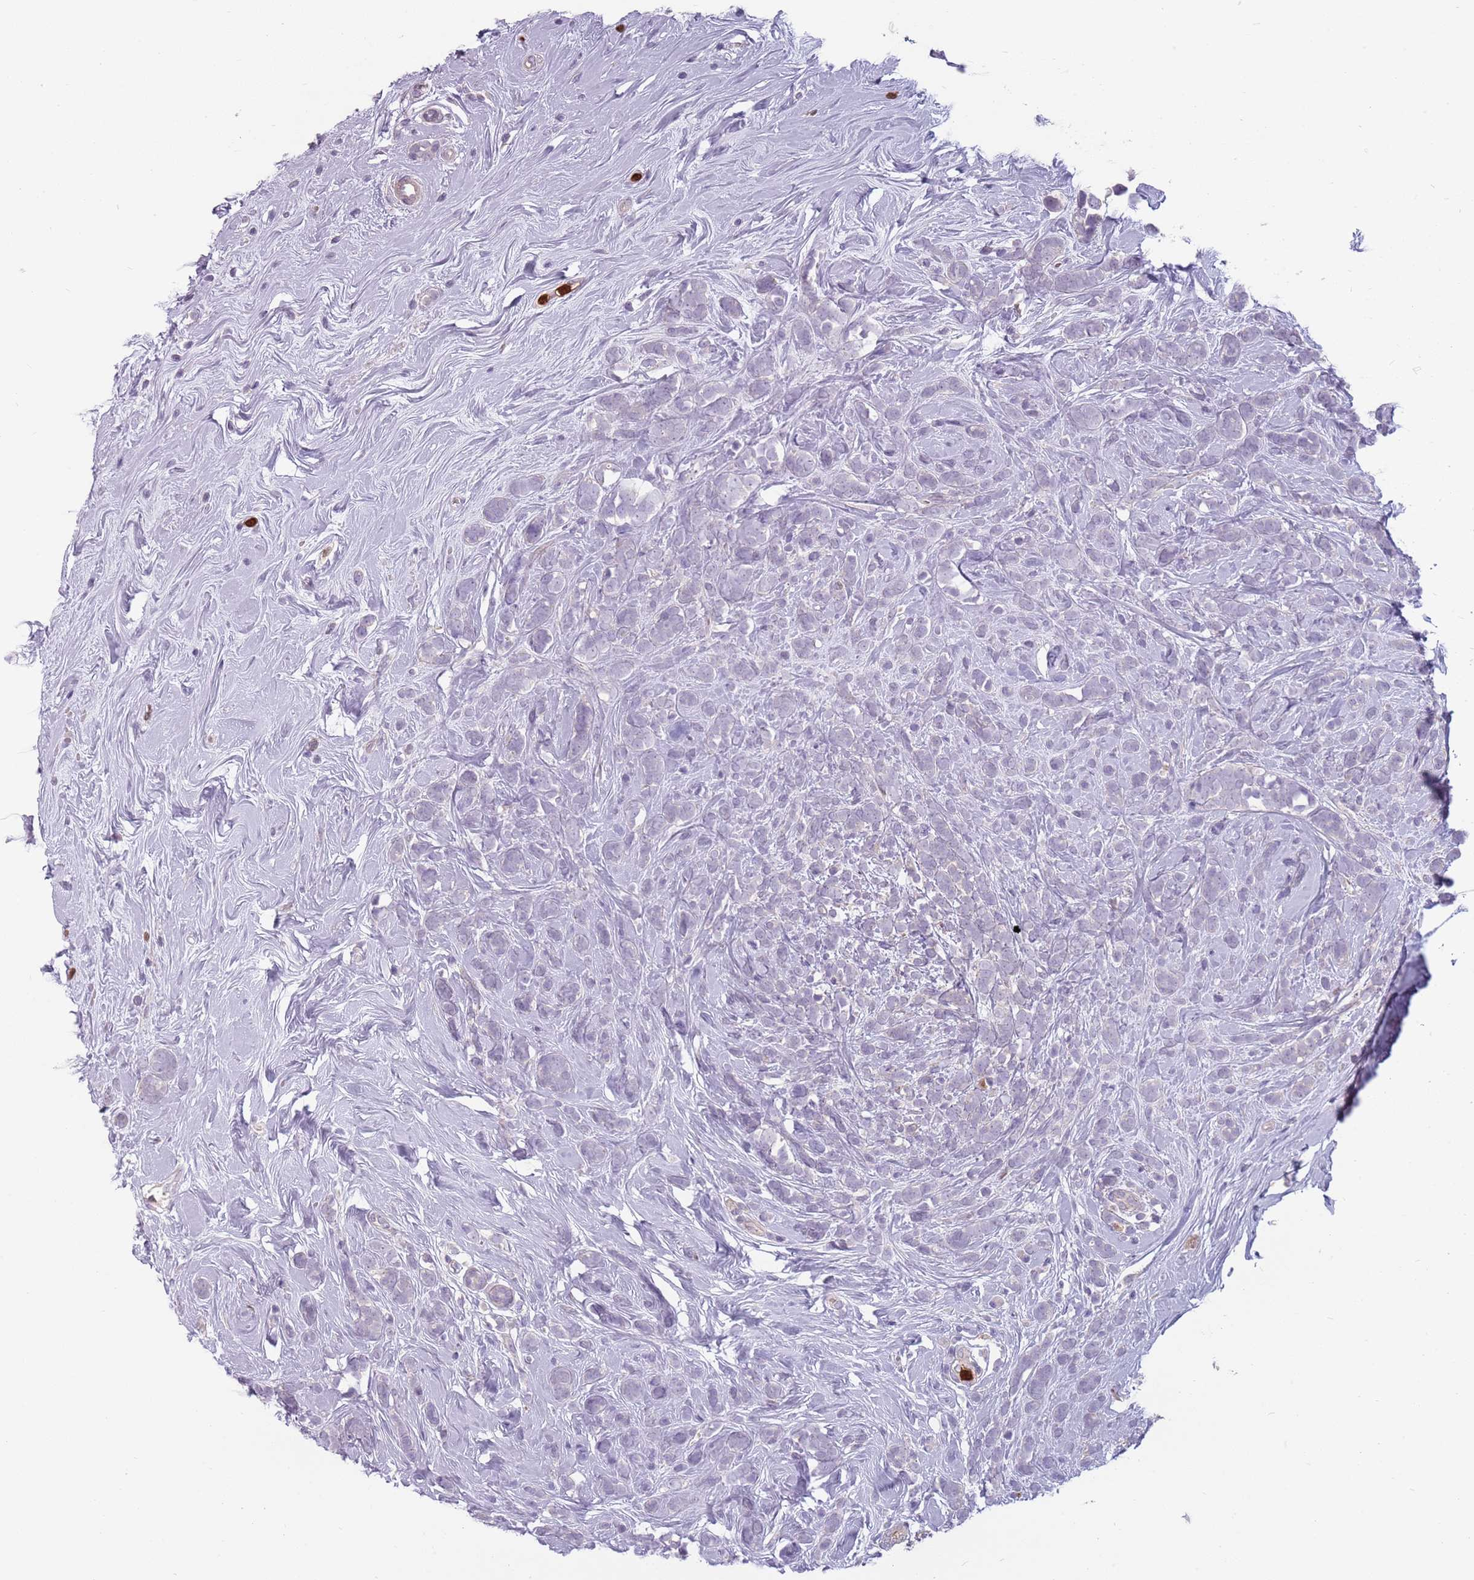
{"staining": {"intensity": "negative", "quantity": "none", "location": "none"}, "tissue": "breast cancer", "cell_type": "Tumor cells", "image_type": "cancer", "snomed": [{"axis": "morphology", "description": "Lobular carcinoma"}, {"axis": "topography", "description": "Breast"}], "caption": "Breast cancer was stained to show a protein in brown. There is no significant positivity in tumor cells.", "gene": "SPAG4", "patient": {"sex": "female", "age": 58}}